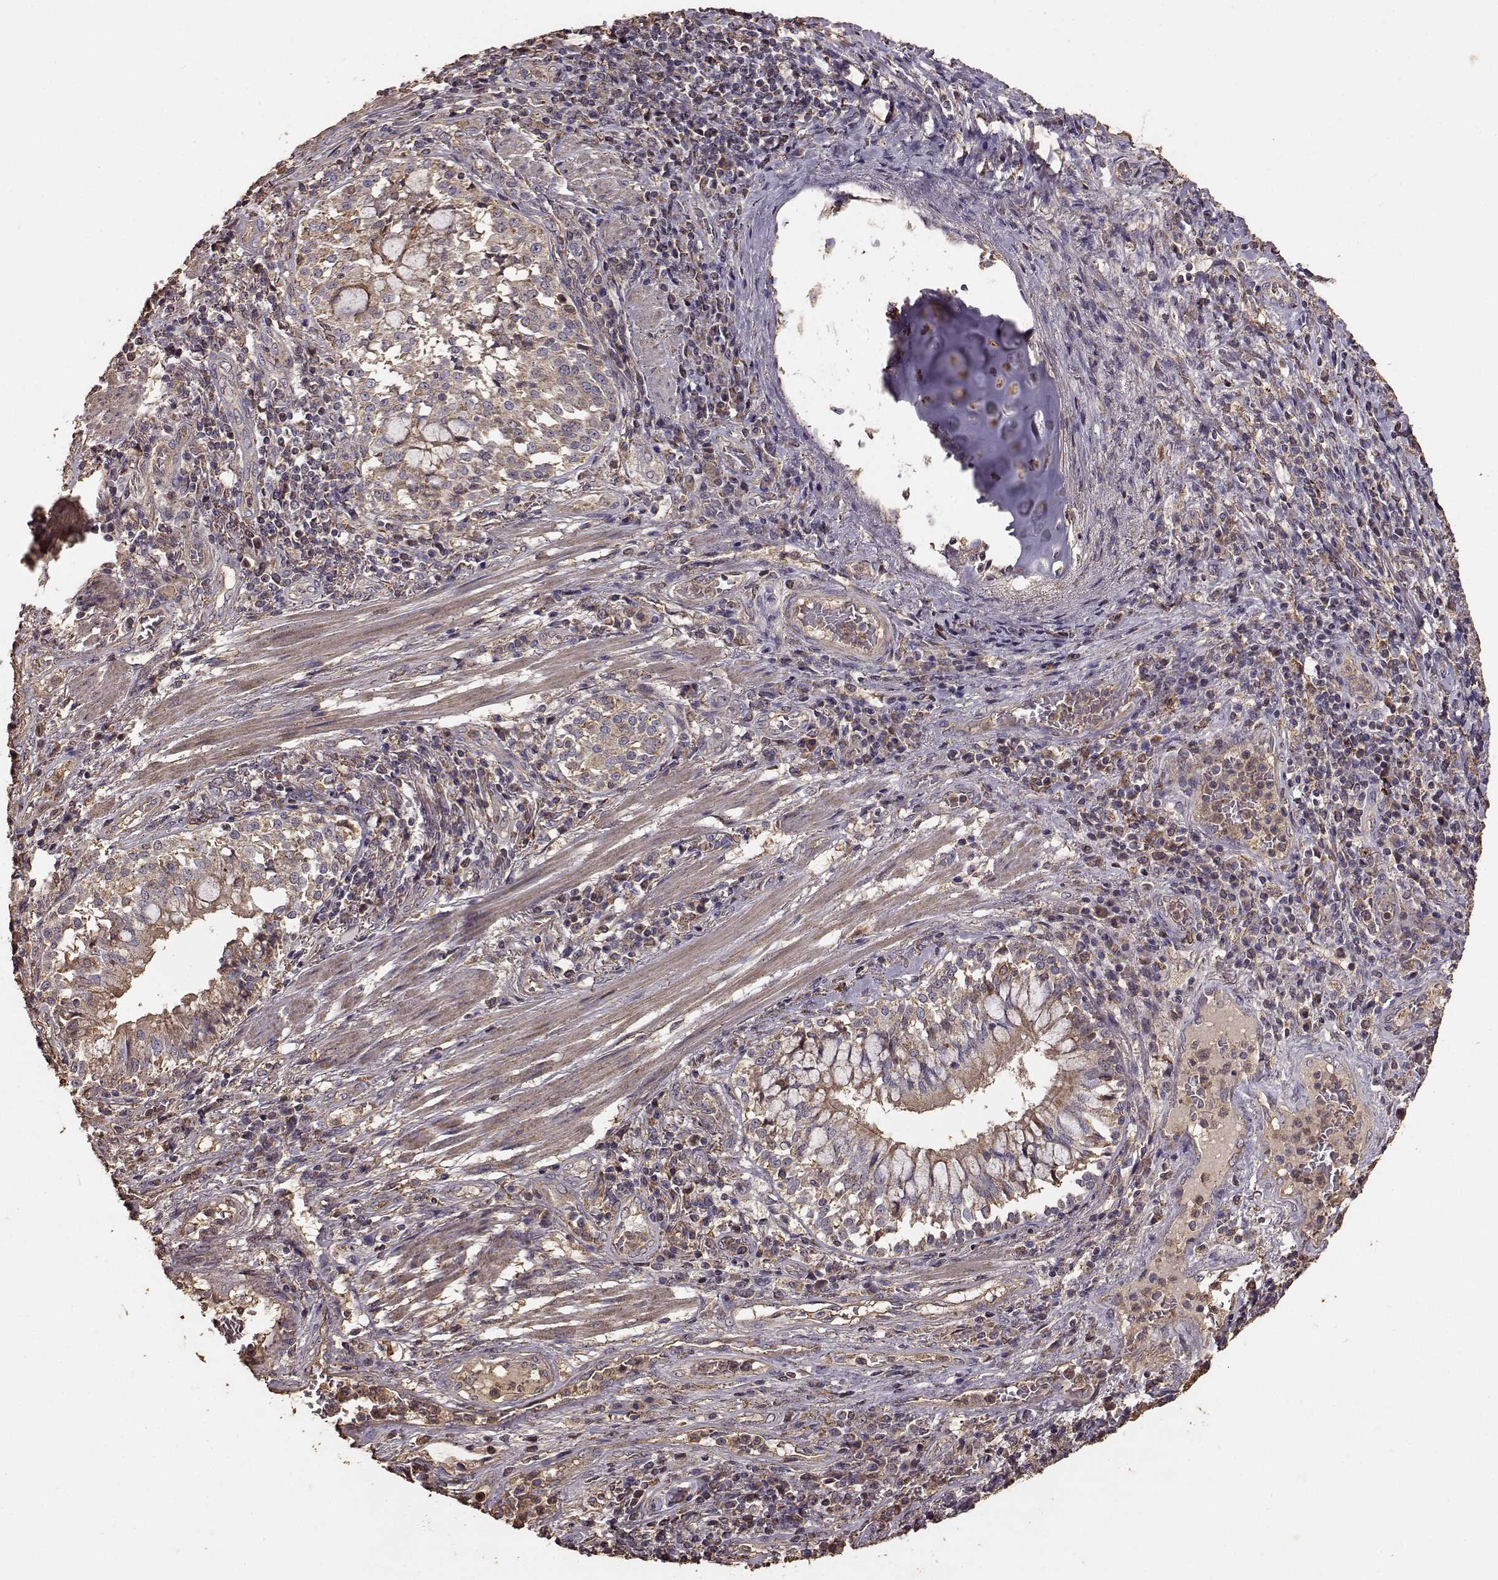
{"staining": {"intensity": "moderate", "quantity": ">75%", "location": "cytoplasmic/membranous"}, "tissue": "lung cancer", "cell_type": "Tumor cells", "image_type": "cancer", "snomed": [{"axis": "morphology", "description": "Normal tissue, NOS"}, {"axis": "morphology", "description": "Squamous cell carcinoma, NOS"}, {"axis": "topography", "description": "Bronchus"}, {"axis": "topography", "description": "Lung"}], "caption": "Tumor cells display medium levels of moderate cytoplasmic/membranous staining in about >75% of cells in human squamous cell carcinoma (lung).", "gene": "PTGES2", "patient": {"sex": "male", "age": 64}}